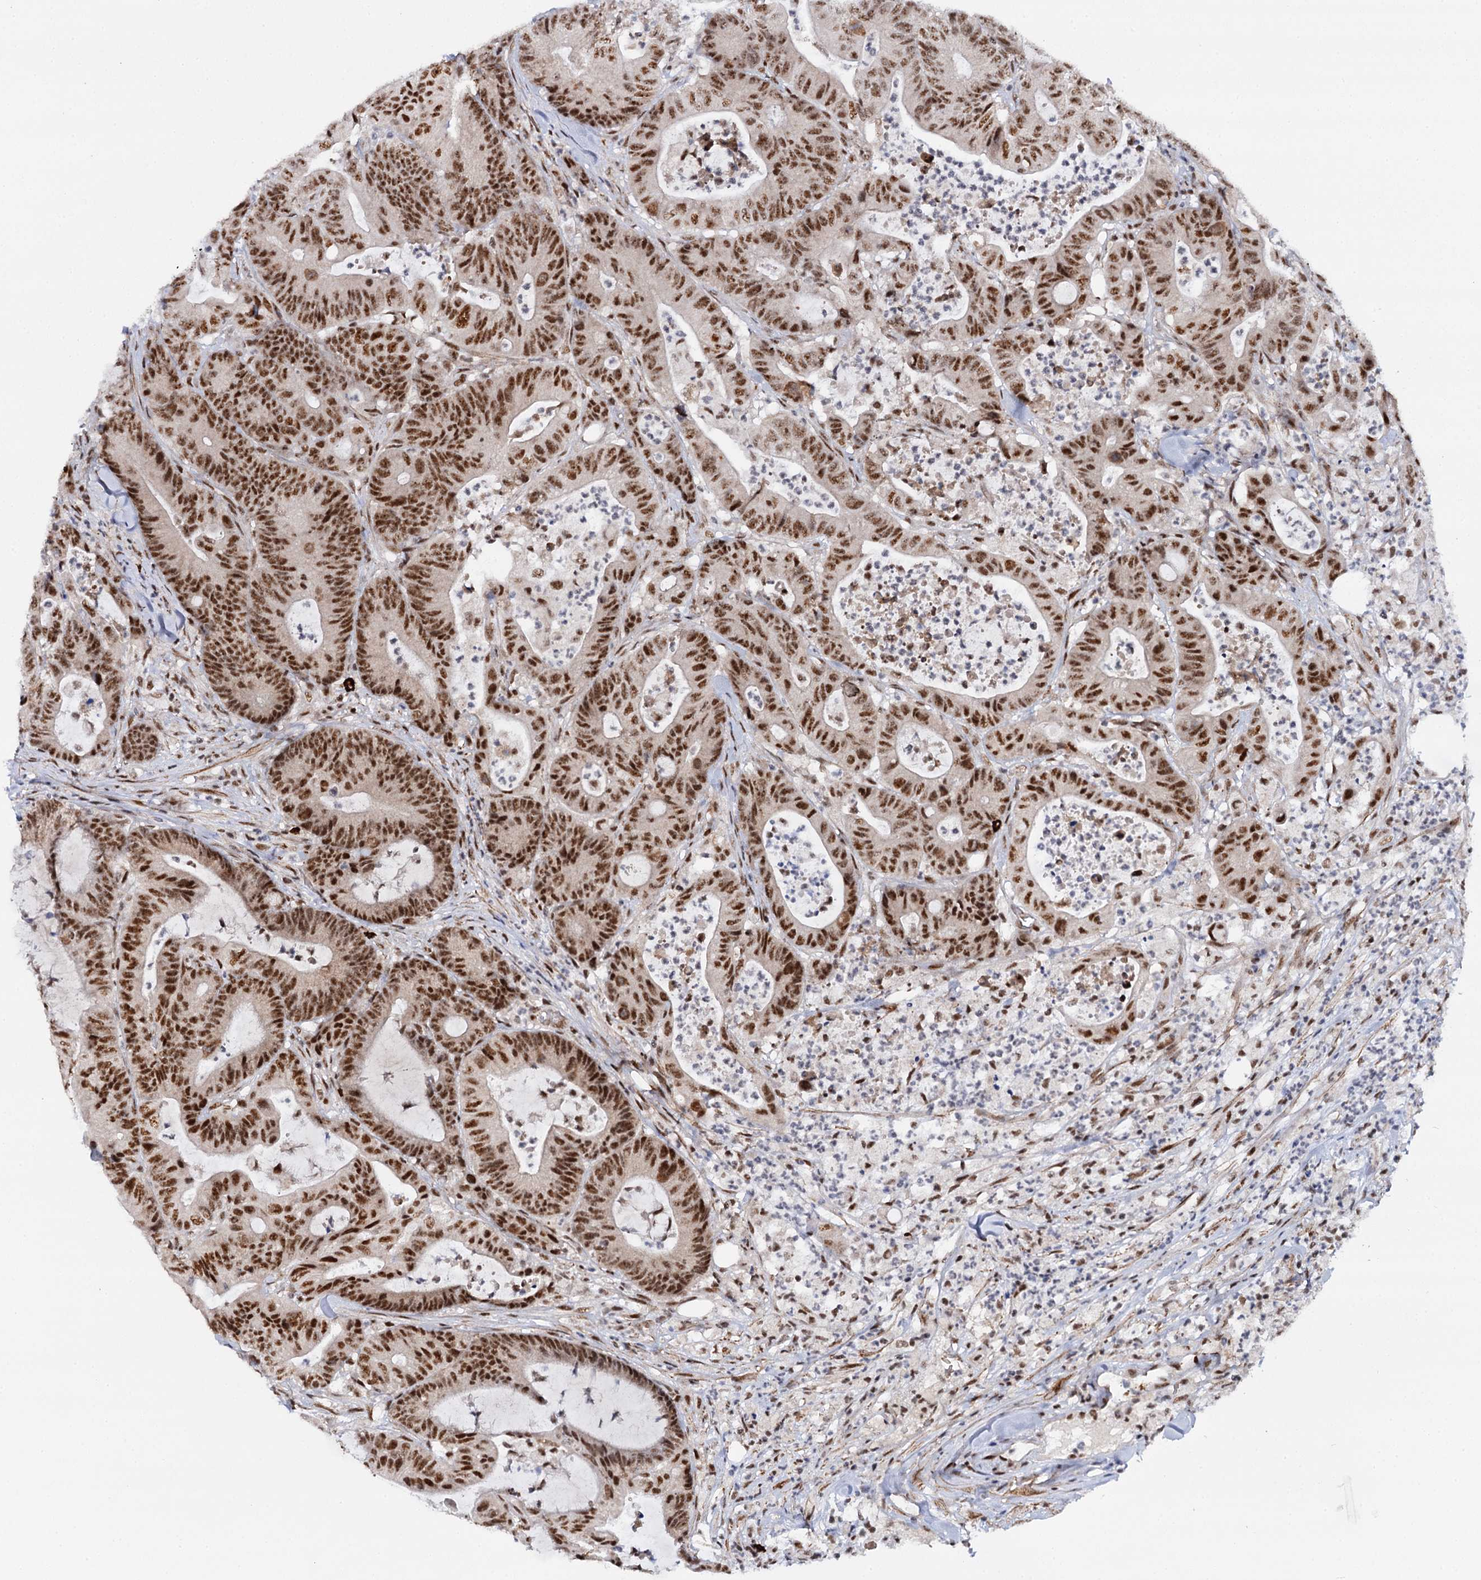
{"staining": {"intensity": "strong", "quantity": ">75%", "location": "nuclear"}, "tissue": "colorectal cancer", "cell_type": "Tumor cells", "image_type": "cancer", "snomed": [{"axis": "morphology", "description": "Adenocarcinoma, NOS"}, {"axis": "topography", "description": "Colon"}], "caption": "High-magnification brightfield microscopy of colorectal cancer stained with DAB (3,3'-diaminobenzidine) (brown) and counterstained with hematoxylin (blue). tumor cells exhibit strong nuclear expression is appreciated in approximately>75% of cells.", "gene": "BUD13", "patient": {"sex": "female", "age": 84}}